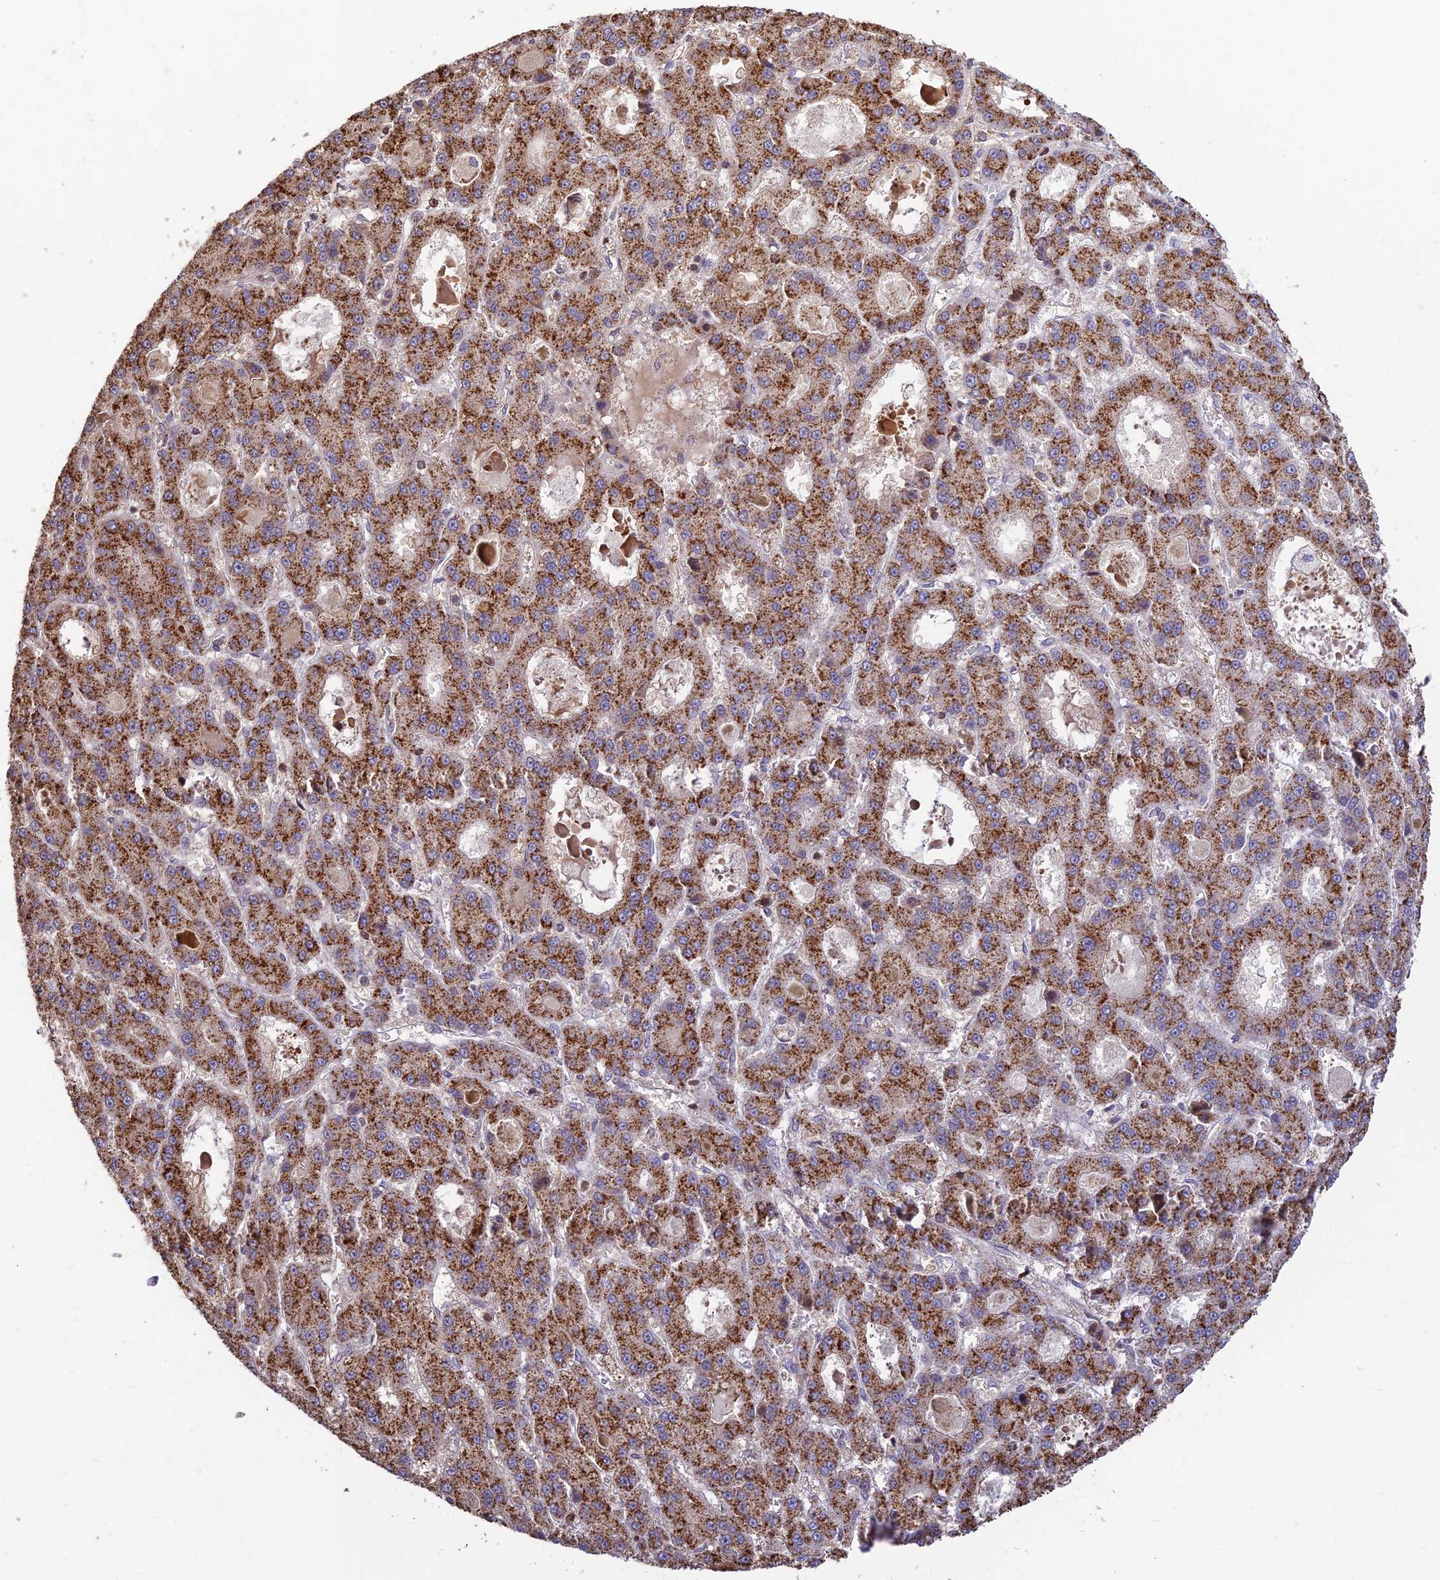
{"staining": {"intensity": "strong", "quantity": ">75%", "location": "cytoplasmic/membranous"}, "tissue": "liver cancer", "cell_type": "Tumor cells", "image_type": "cancer", "snomed": [{"axis": "morphology", "description": "Carcinoma, Hepatocellular, NOS"}, {"axis": "topography", "description": "Liver"}], "caption": "A brown stain shows strong cytoplasmic/membranous expression of a protein in human liver cancer (hepatocellular carcinoma) tumor cells. (IHC, brightfield microscopy, high magnification).", "gene": "FAM186B", "patient": {"sex": "male", "age": 70}}